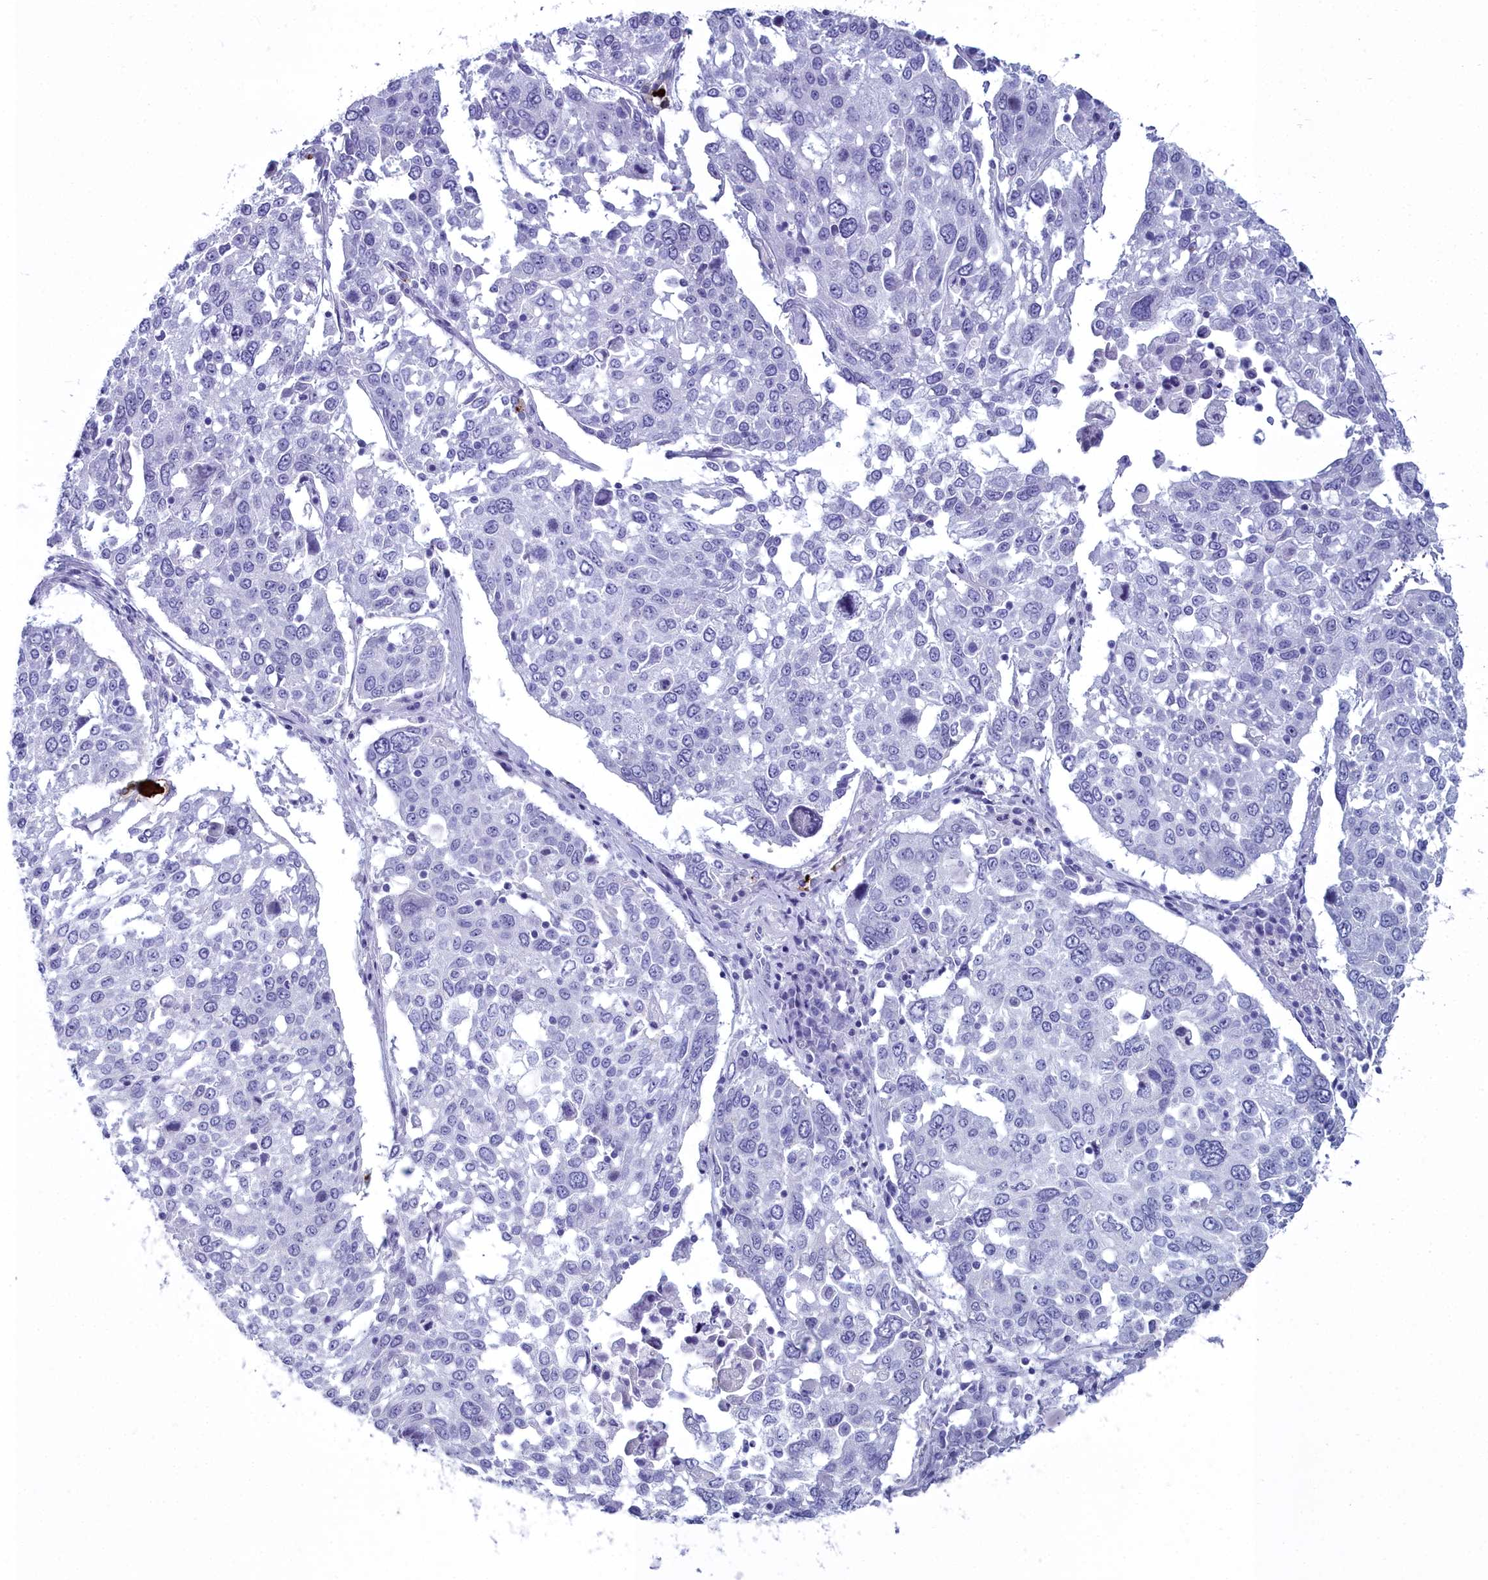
{"staining": {"intensity": "negative", "quantity": "none", "location": "none"}, "tissue": "lung cancer", "cell_type": "Tumor cells", "image_type": "cancer", "snomed": [{"axis": "morphology", "description": "Squamous cell carcinoma, NOS"}, {"axis": "topography", "description": "Lung"}], "caption": "Tumor cells show no significant protein positivity in lung cancer (squamous cell carcinoma).", "gene": "MAP6", "patient": {"sex": "male", "age": 65}}